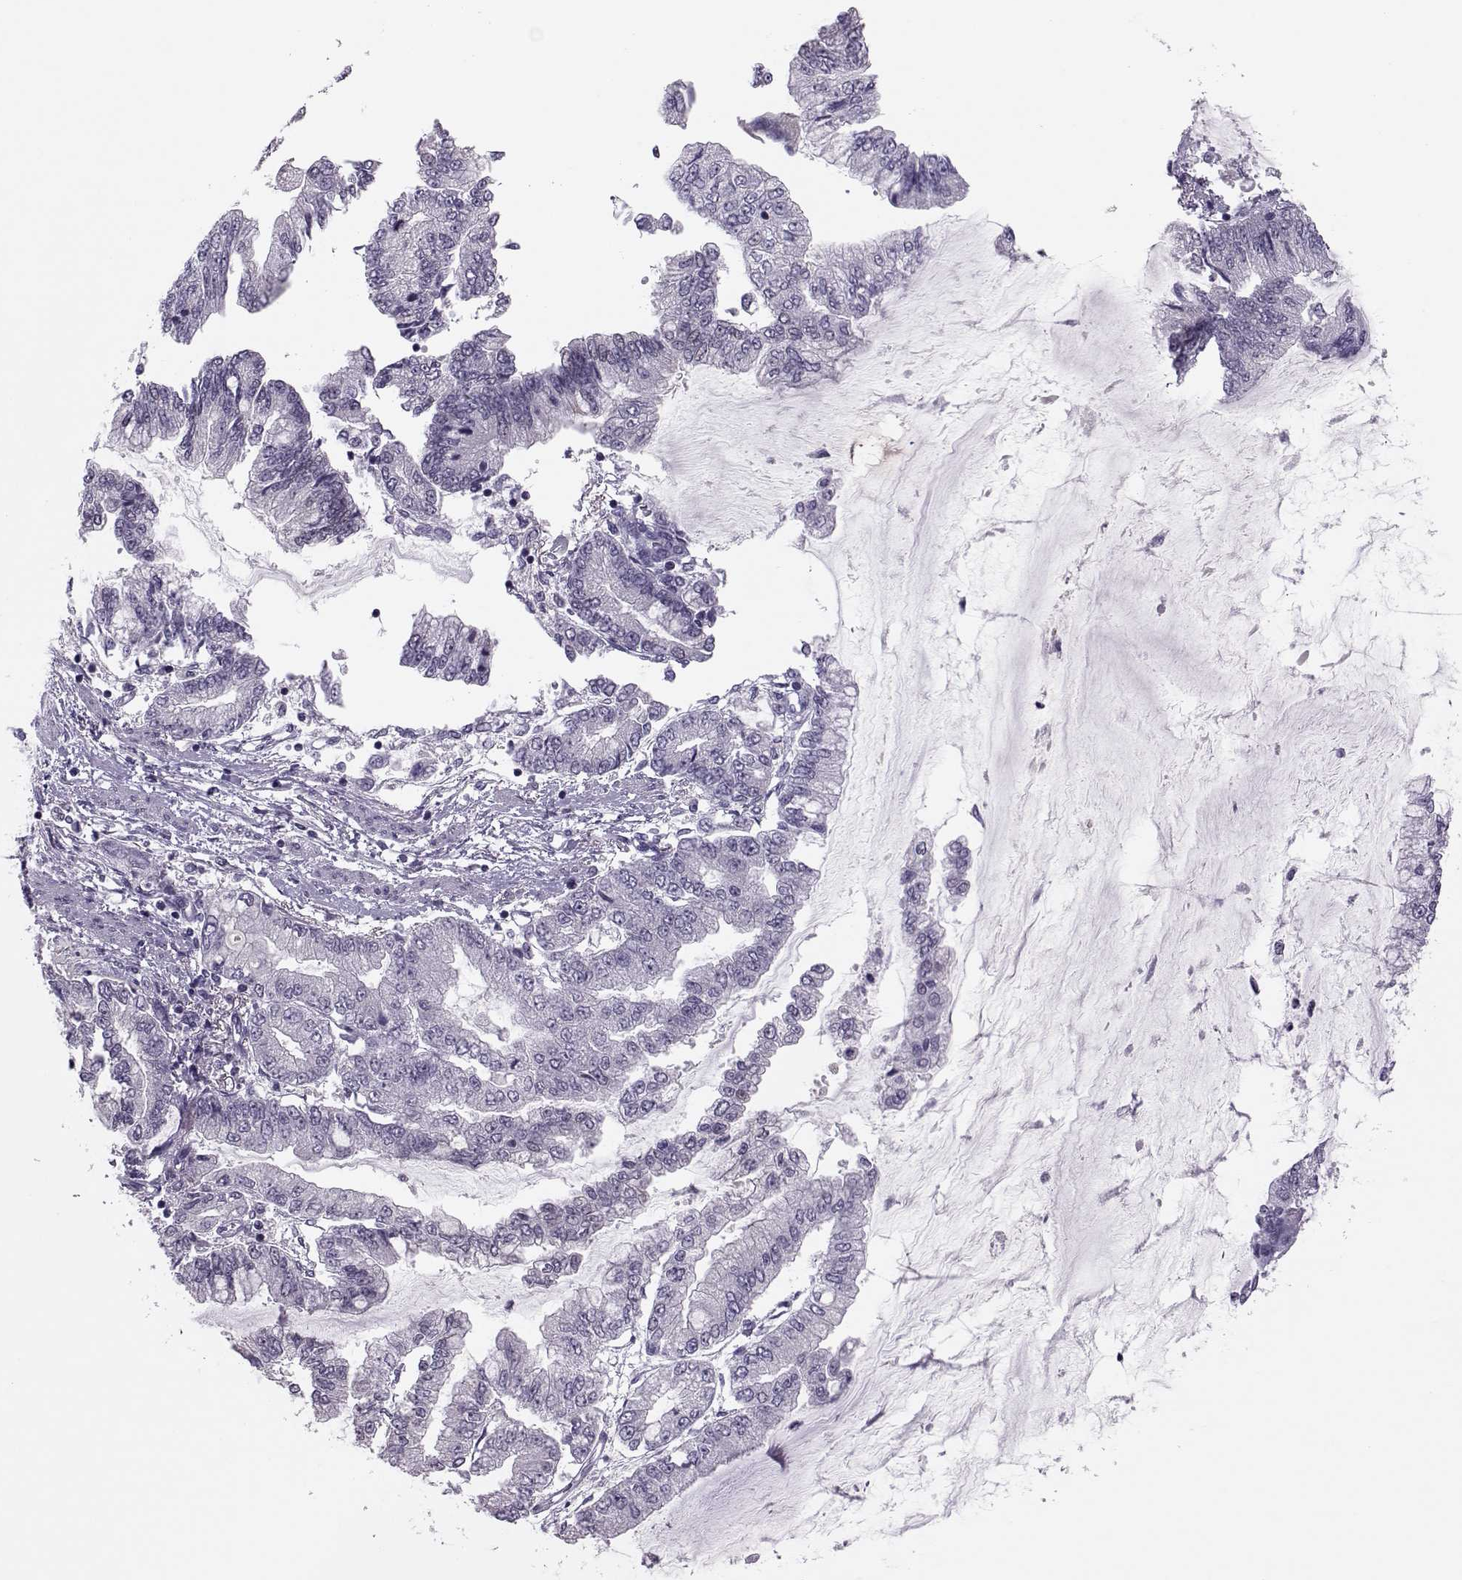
{"staining": {"intensity": "negative", "quantity": "none", "location": "none"}, "tissue": "stomach cancer", "cell_type": "Tumor cells", "image_type": "cancer", "snomed": [{"axis": "morphology", "description": "Adenocarcinoma, NOS"}, {"axis": "topography", "description": "Stomach, upper"}], "caption": "Immunohistochemical staining of human stomach adenocarcinoma displays no significant staining in tumor cells. The staining was performed using DAB to visualize the protein expression in brown, while the nuclei were stained in blue with hematoxylin (Magnification: 20x).", "gene": "ASRGL1", "patient": {"sex": "female", "age": 74}}